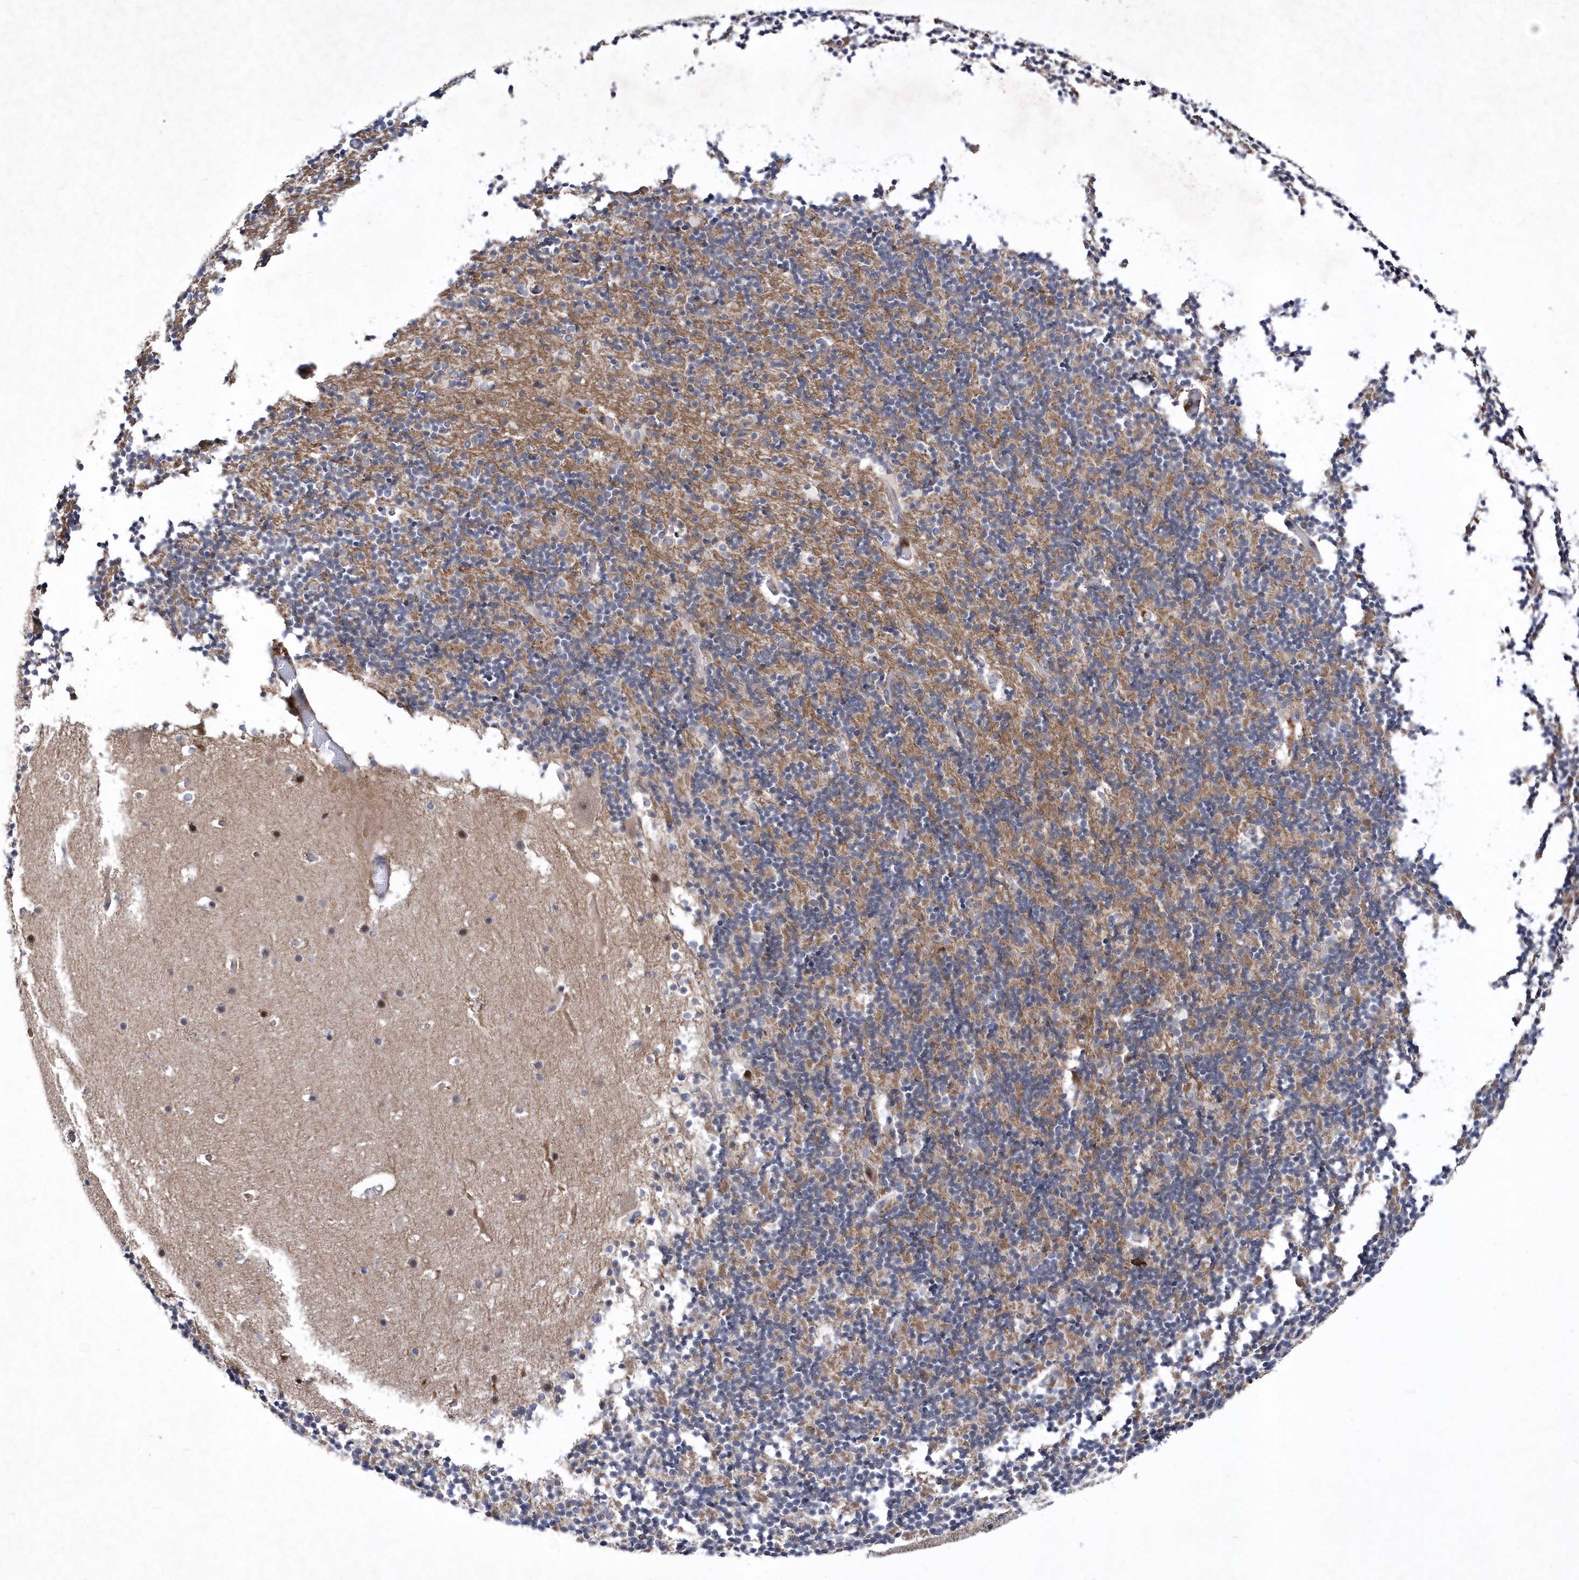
{"staining": {"intensity": "moderate", "quantity": "<25%", "location": "cytoplasmic/membranous"}, "tissue": "cerebellum", "cell_type": "Cells in granular layer", "image_type": "normal", "snomed": [{"axis": "morphology", "description": "Normal tissue, NOS"}, {"axis": "topography", "description": "Cerebellum"}], "caption": "The photomicrograph displays immunohistochemical staining of unremarkable cerebellum. There is moderate cytoplasmic/membranous expression is present in approximately <25% of cells in granular layer.", "gene": "LONRF2", "patient": {"sex": "male", "age": 57}}